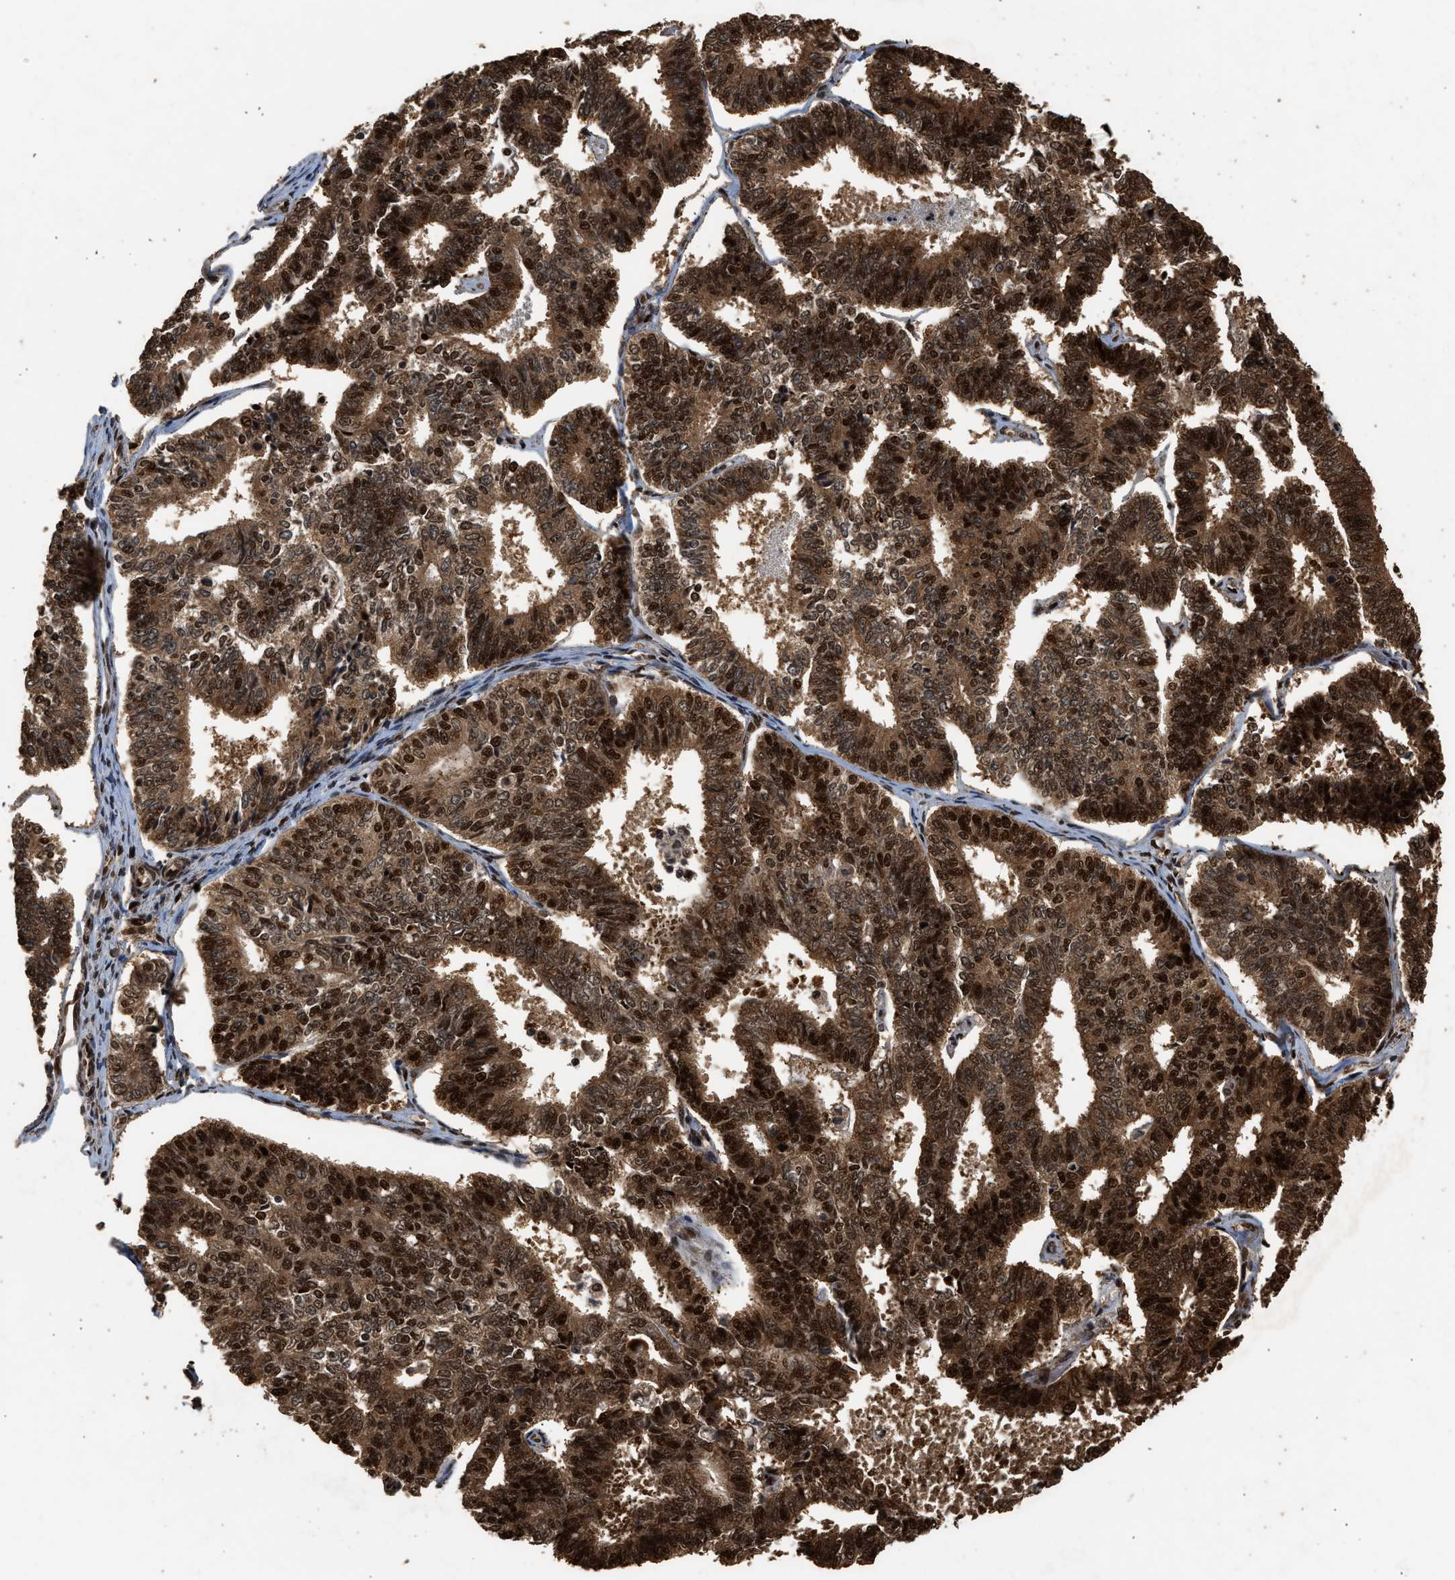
{"staining": {"intensity": "strong", "quantity": ">75%", "location": "cytoplasmic/membranous,nuclear"}, "tissue": "endometrial cancer", "cell_type": "Tumor cells", "image_type": "cancer", "snomed": [{"axis": "morphology", "description": "Adenocarcinoma, NOS"}, {"axis": "topography", "description": "Endometrium"}], "caption": "This image displays immunohistochemistry staining of human endometrial cancer, with high strong cytoplasmic/membranous and nuclear staining in about >75% of tumor cells.", "gene": "PPP4R3B", "patient": {"sex": "female", "age": 70}}